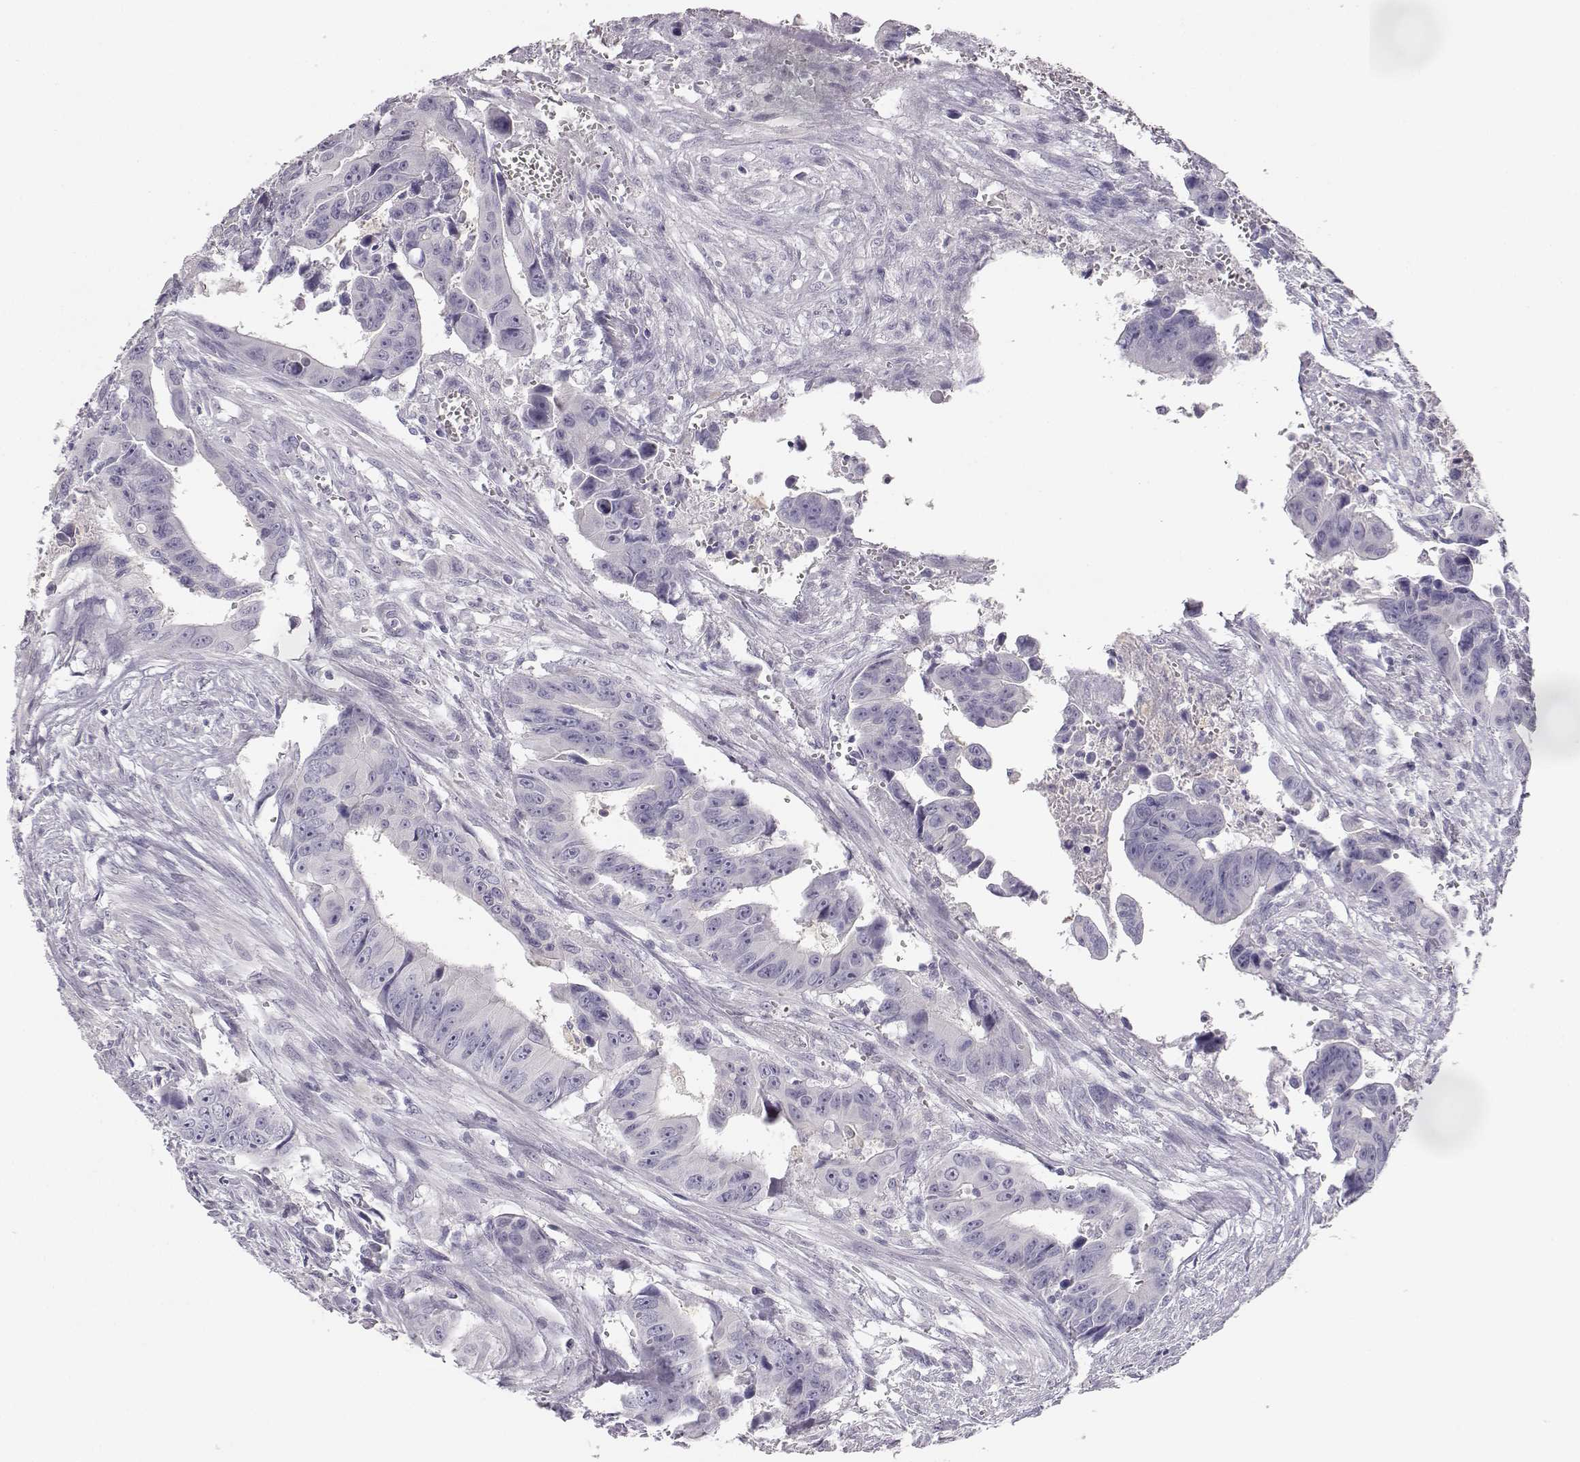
{"staining": {"intensity": "negative", "quantity": "none", "location": "none"}, "tissue": "colorectal cancer", "cell_type": "Tumor cells", "image_type": "cancer", "snomed": [{"axis": "morphology", "description": "Adenocarcinoma, NOS"}, {"axis": "topography", "description": "Colon"}], "caption": "Protein analysis of adenocarcinoma (colorectal) reveals no significant expression in tumor cells.", "gene": "MYCBPAP", "patient": {"sex": "female", "age": 87}}